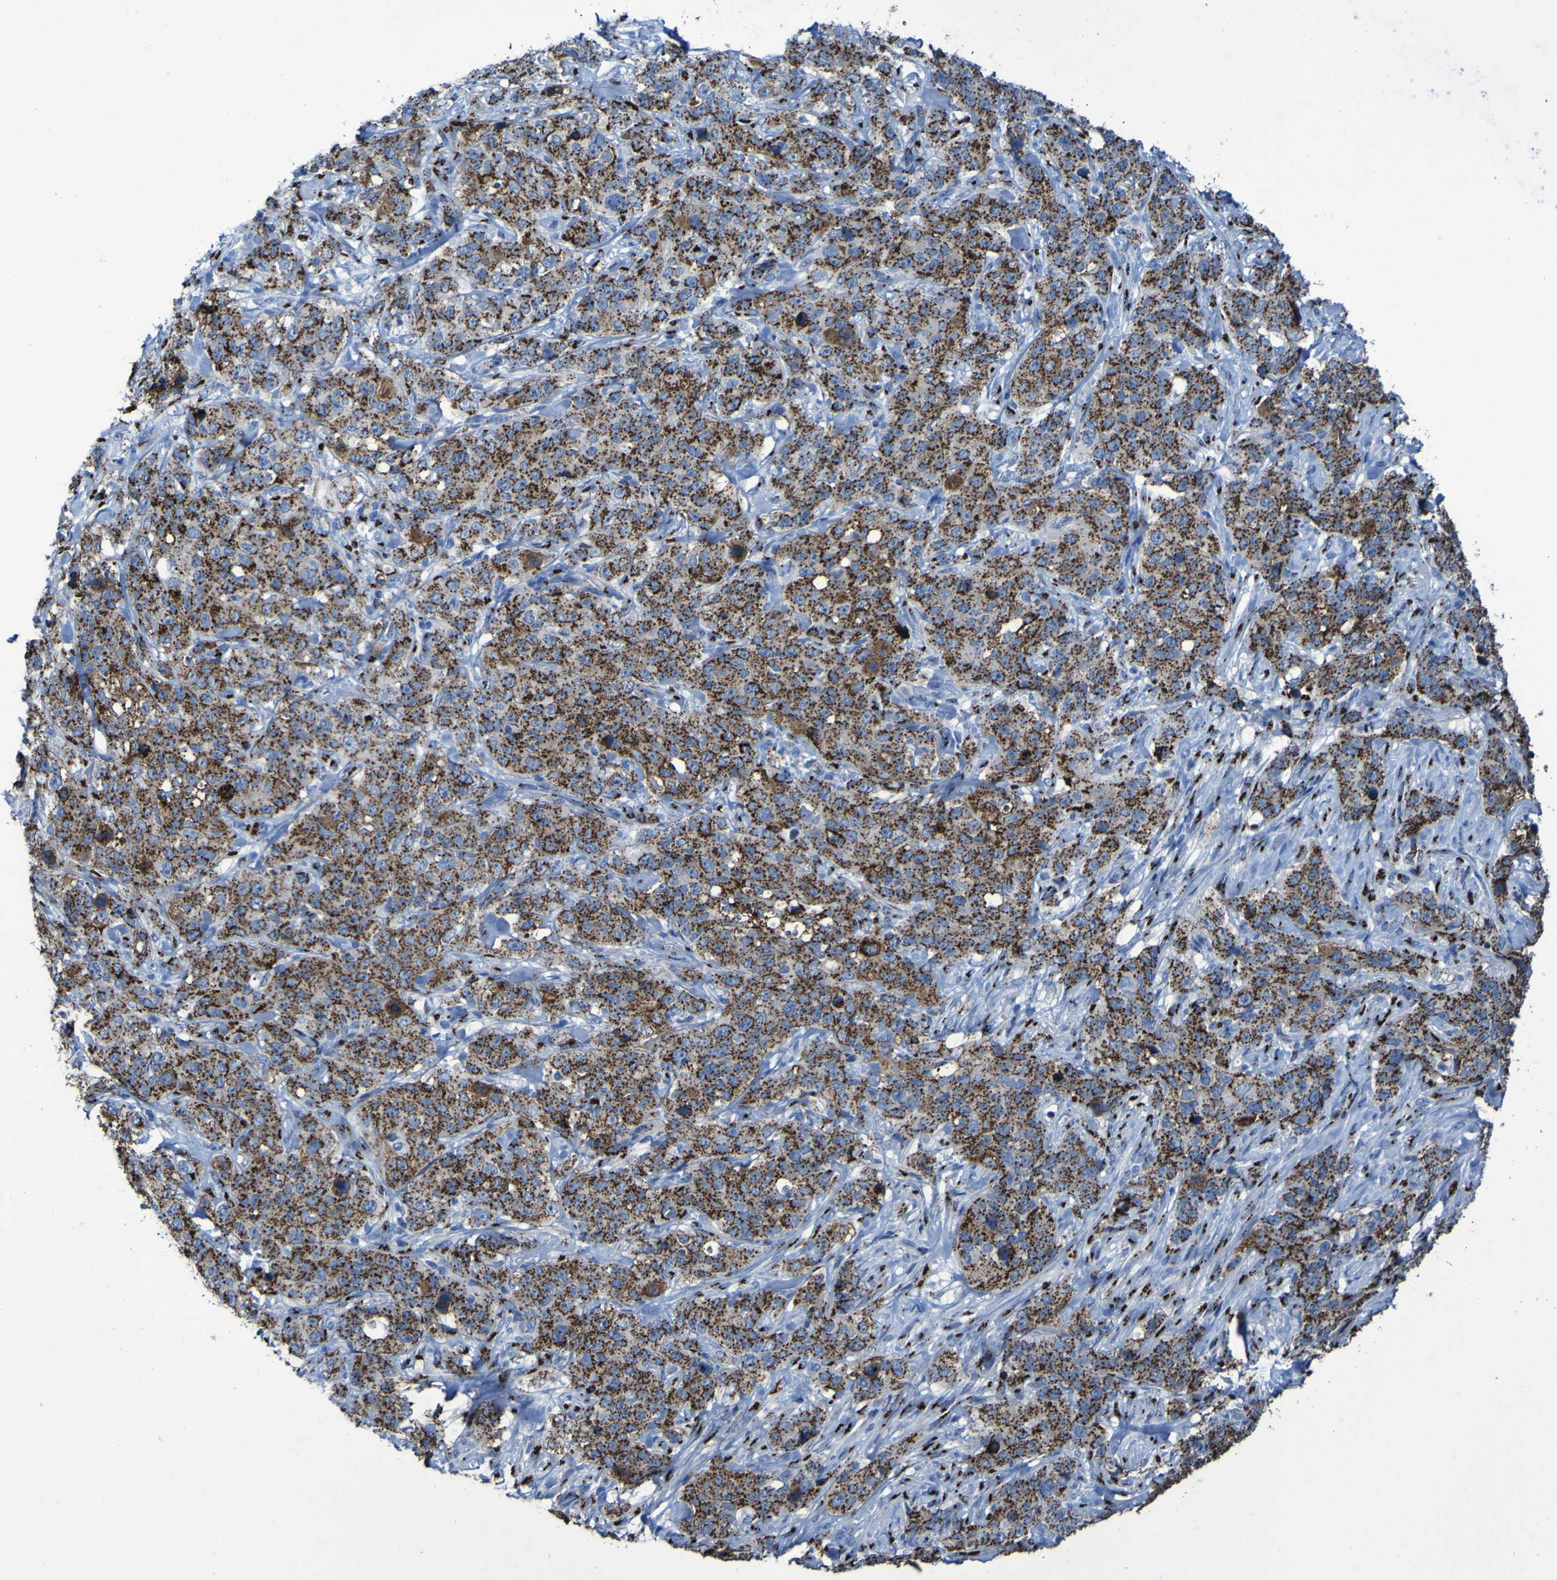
{"staining": {"intensity": "strong", "quantity": ">75%", "location": "cytoplasmic/membranous"}, "tissue": "stomach cancer", "cell_type": "Tumor cells", "image_type": "cancer", "snomed": [{"axis": "morphology", "description": "Adenocarcinoma, NOS"}, {"axis": "topography", "description": "Stomach"}], "caption": "Brown immunohistochemical staining in human stomach cancer exhibits strong cytoplasmic/membranous staining in approximately >75% of tumor cells.", "gene": "GOLM1", "patient": {"sex": "male", "age": 48}}